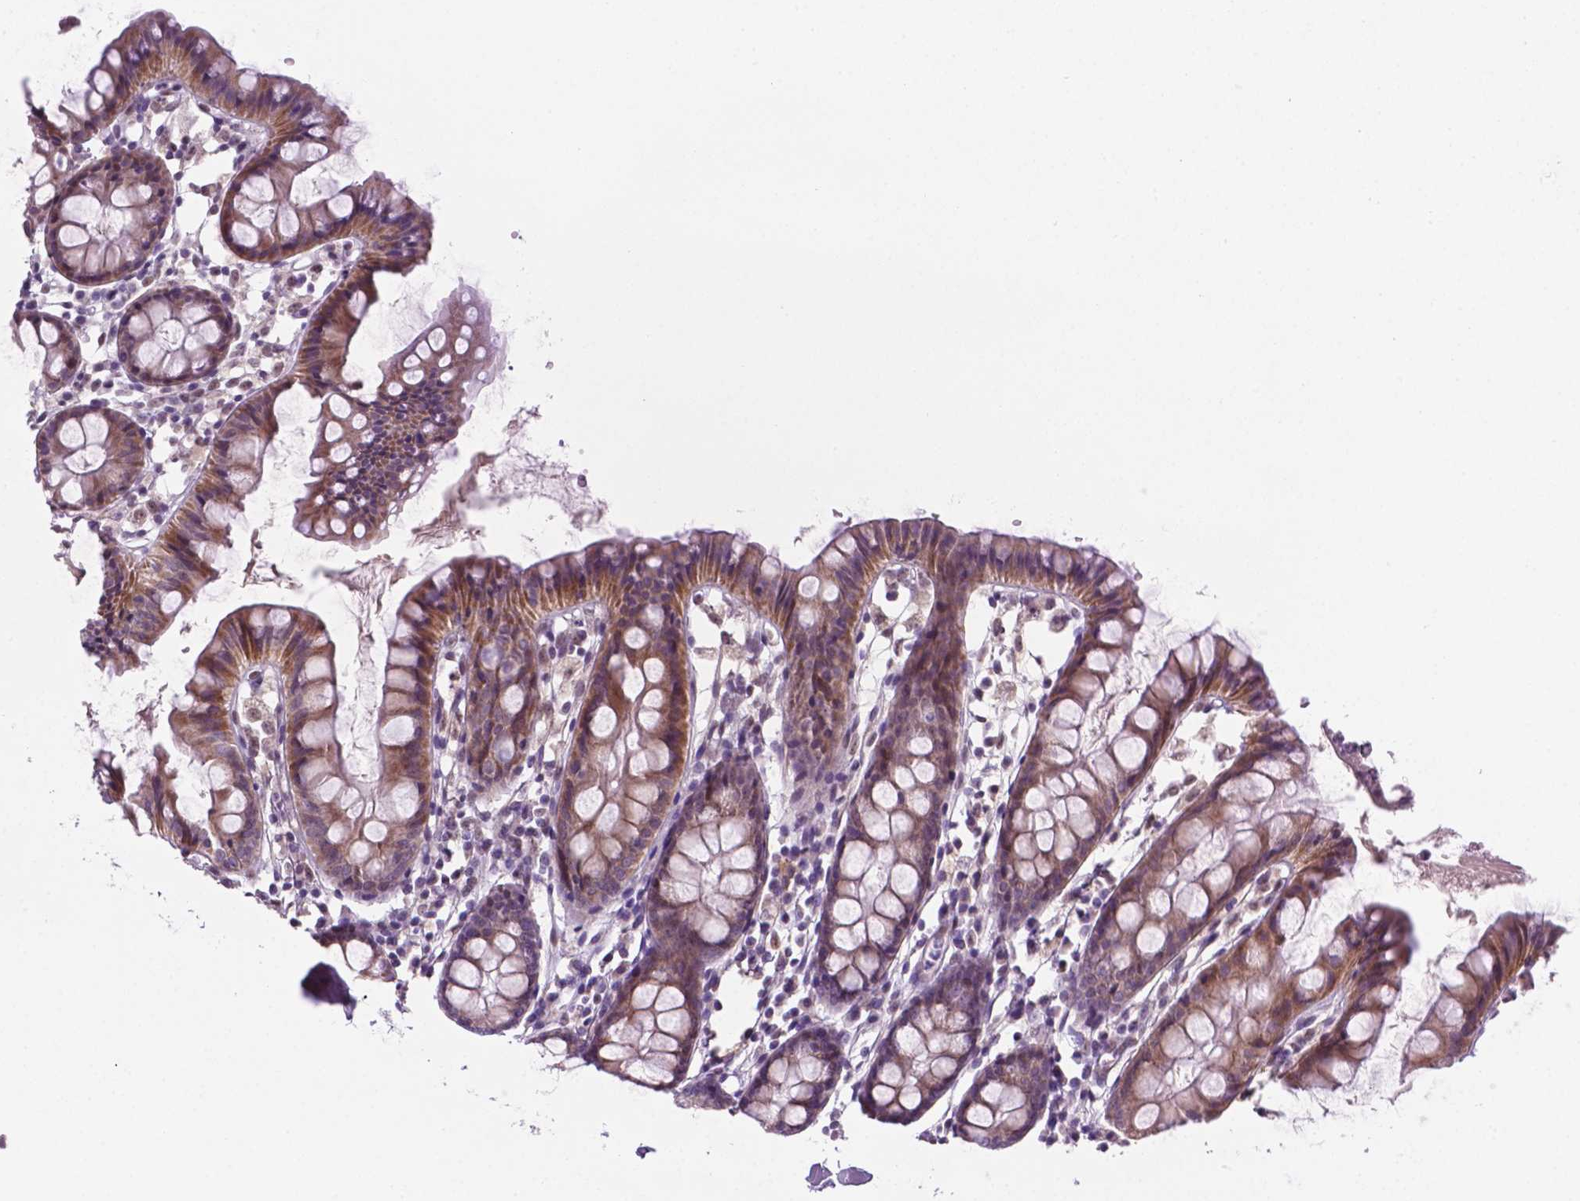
{"staining": {"intensity": "weak", "quantity": ">75%", "location": "nuclear"}, "tissue": "colon", "cell_type": "Endothelial cells", "image_type": "normal", "snomed": [{"axis": "morphology", "description": "Normal tissue, NOS"}, {"axis": "topography", "description": "Colon"}], "caption": "Protein staining of benign colon reveals weak nuclear expression in about >75% of endothelial cells. (Brightfield microscopy of DAB IHC at high magnification).", "gene": "C18orf21", "patient": {"sex": "female", "age": 84}}